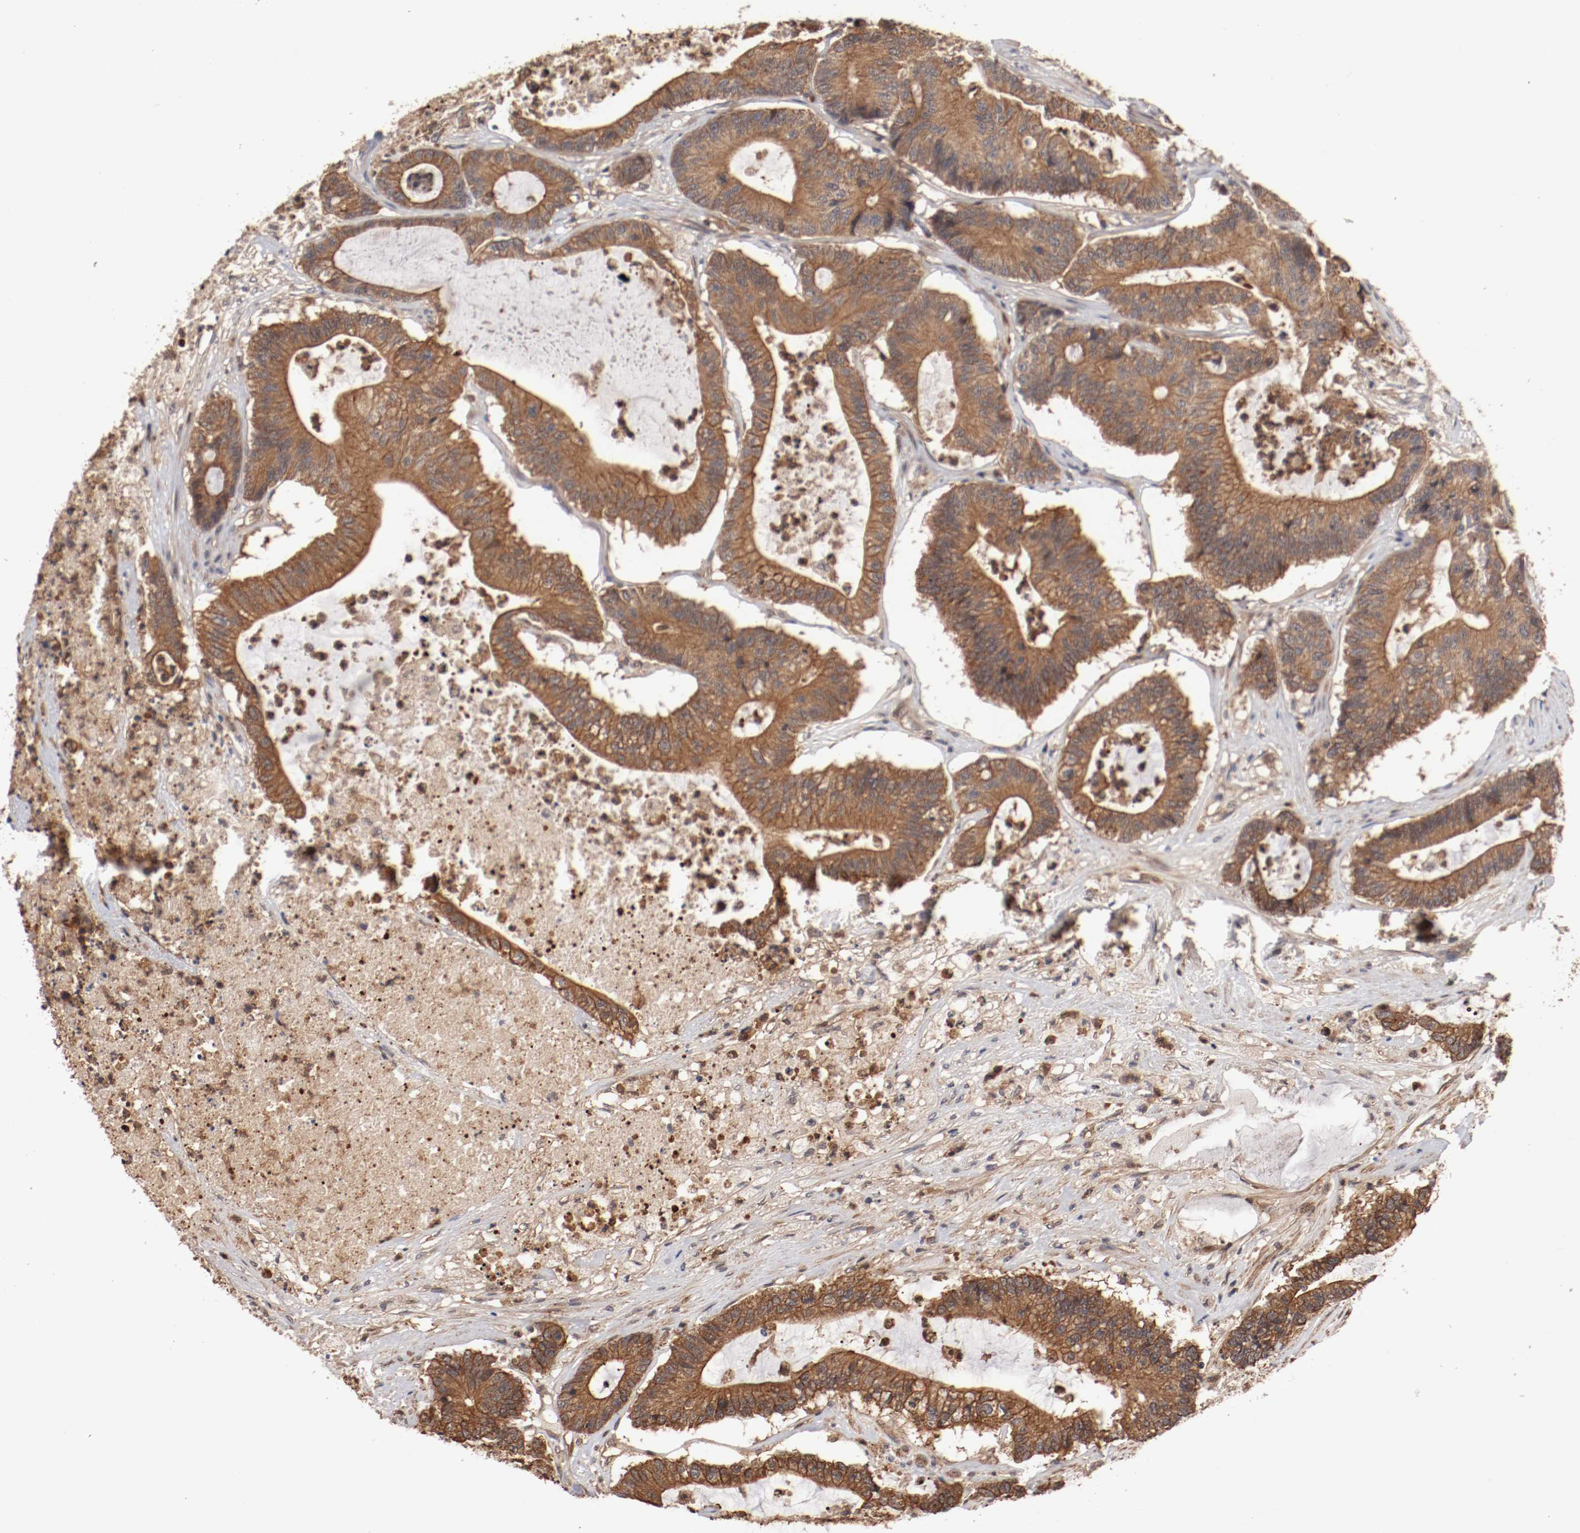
{"staining": {"intensity": "moderate", "quantity": ">75%", "location": "cytoplasmic/membranous"}, "tissue": "colorectal cancer", "cell_type": "Tumor cells", "image_type": "cancer", "snomed": [{"axis": "morphology", "description": "Adenocarcinoma, NOS"}, {"axis": "topography", "description": "Colon"}], "caption": "DAB immunohistochemical staining of human colorectal cancer displays moderate cytoplasmic/membranous protein staining in about >75% of tumor cells.", "gene": "GUF1", "patient": {"sex": "female", "age": 84}}